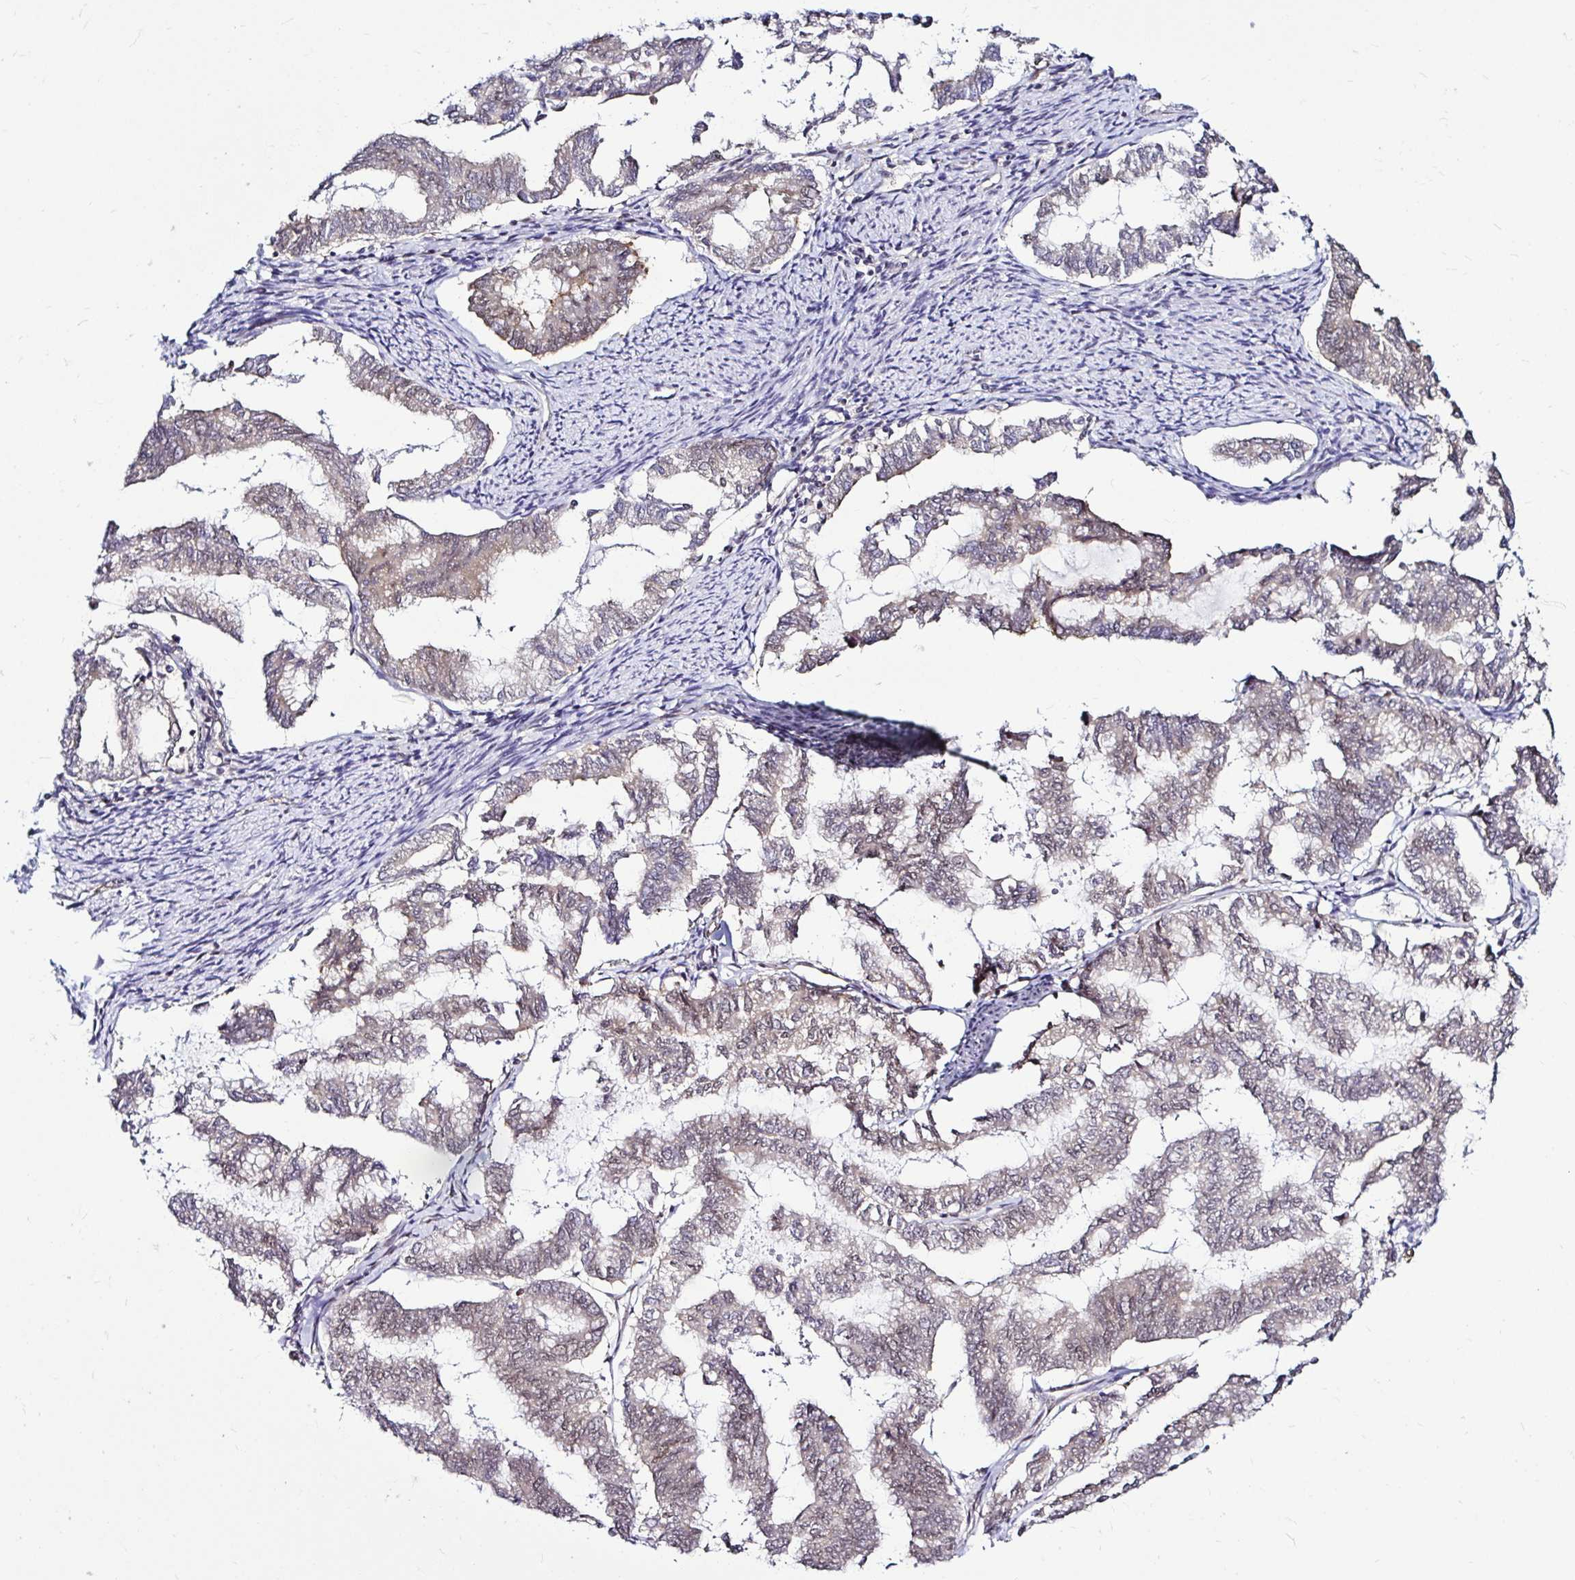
{"staining": {"intensity": "weak", "quantity": "25%-75%", "location": "nuclear"}, "tissue": "endometrial cancer", "cell_type": "Tumor cells", "image_type": "cancer", "snomed": [{"axis": "morphology", "description": "Adenocarcinoma, NOS"}, {"axis": "topography", "description": "Endometrium"}], "caption": "Endometrial adenocarcinoma tissue exhibits weak nuclear expression in approximately 25%-75% of tumor cells, visualized by immunohistochemistry. The staining was performed using DAB to visualize the protein expression in brown, while the nuclei were stained in blue with hematoxylin (Magnification: 20x).", "gene": "PSMD3", "patient": {"sex": "female", "age": 79}}